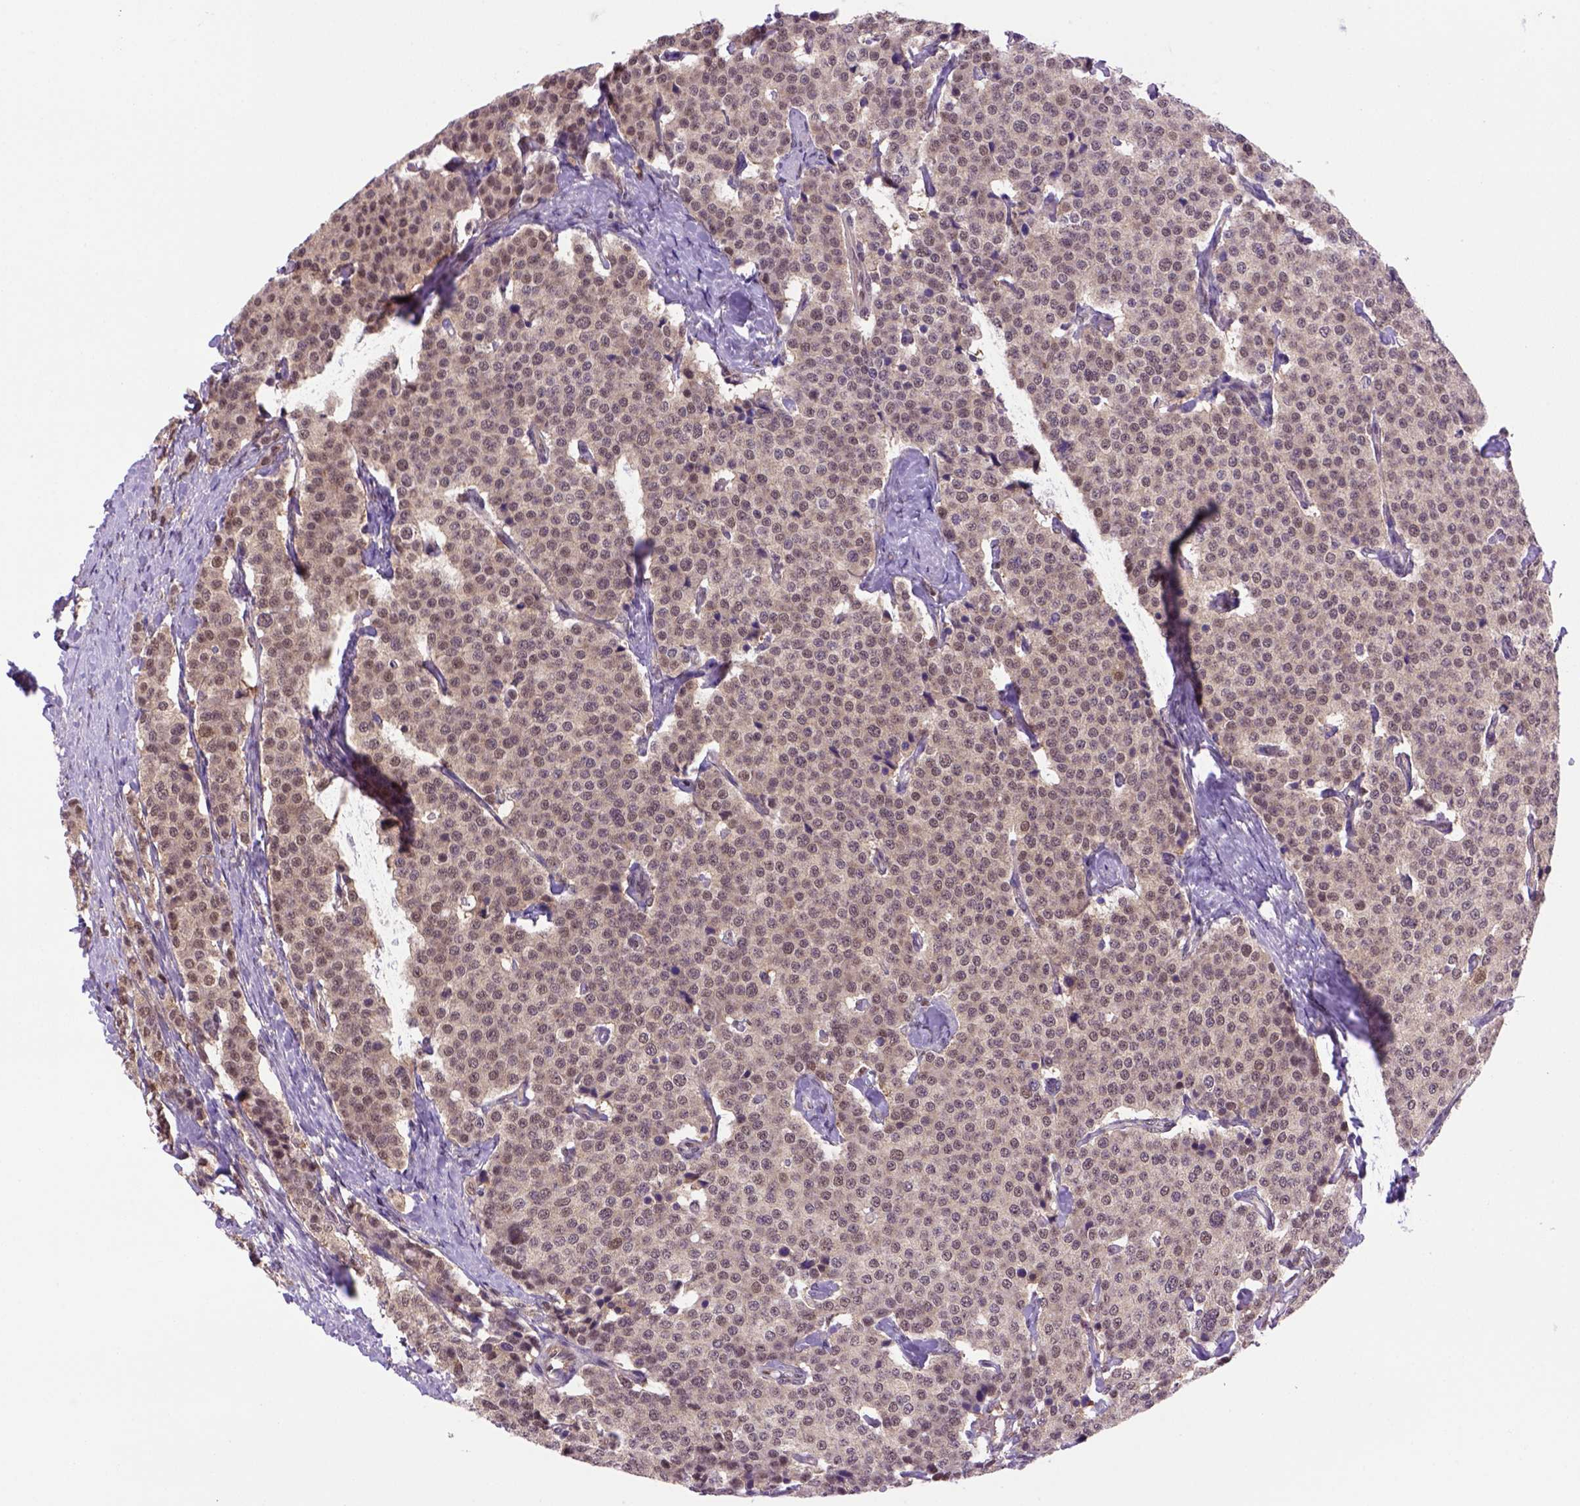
{"staining": {"intensity": "weak", "quantity": ">75%", "location": "cytoplasmic/membranous"}, "tissue": "carcinoid", "cell_type": "Tumor cells", "image_type": "cancer", "snomed": [{"axis": "morphology", "description": "Carcinoid, malignant, NOS"}, {"axis": "topography", "description": "Small intestine"}], "caption": "About >75% of tumor cells in carcinoid show weak cytoplasmic/membranous protein staining as visualized by brown immunohistochemical staining.", "gene": "PSMC2", "patient": {"sex": "female", "age": 58}}